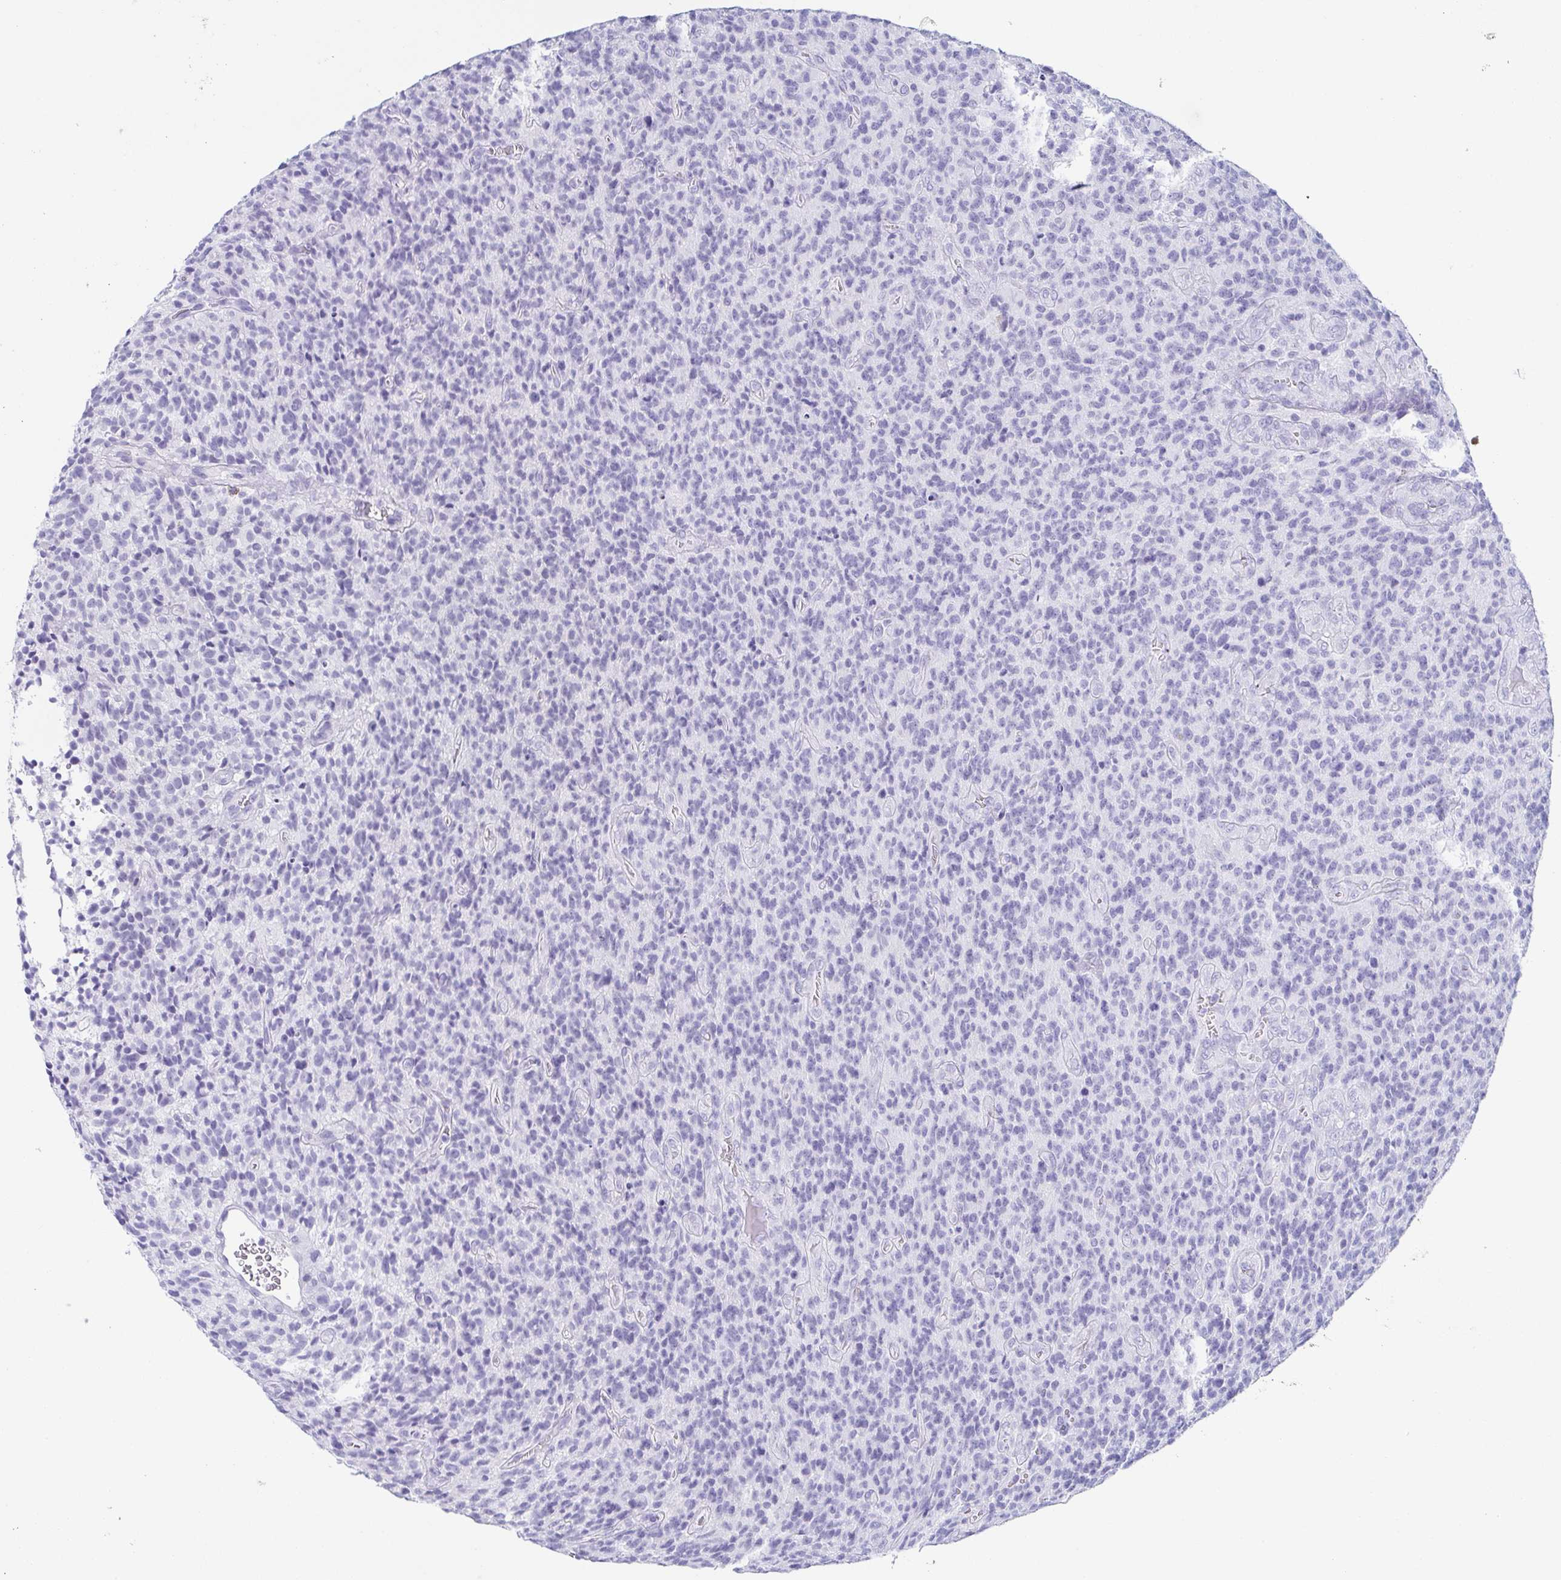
{"staining": {"intensity": "negative", "quantity": "none", "location": "none"}, "tissue": "glioma", "cell_type": "Tumor cells", "image_type": "cancer", "snomed": [{"axis": "morphology", "description": "Glioma, malignant, High grade"}, {"axis": "topography", "description": "Brain"}], "caption": "Immunohistochemistry histopathology image of neoplastic tissue: glioma stained with DAB (3,3'-diaminobenzidine) demonstrates no significant protein staining in tumor cells.", "gene": "ZG16B", "patient": {"sex": "male", "age": 76}}